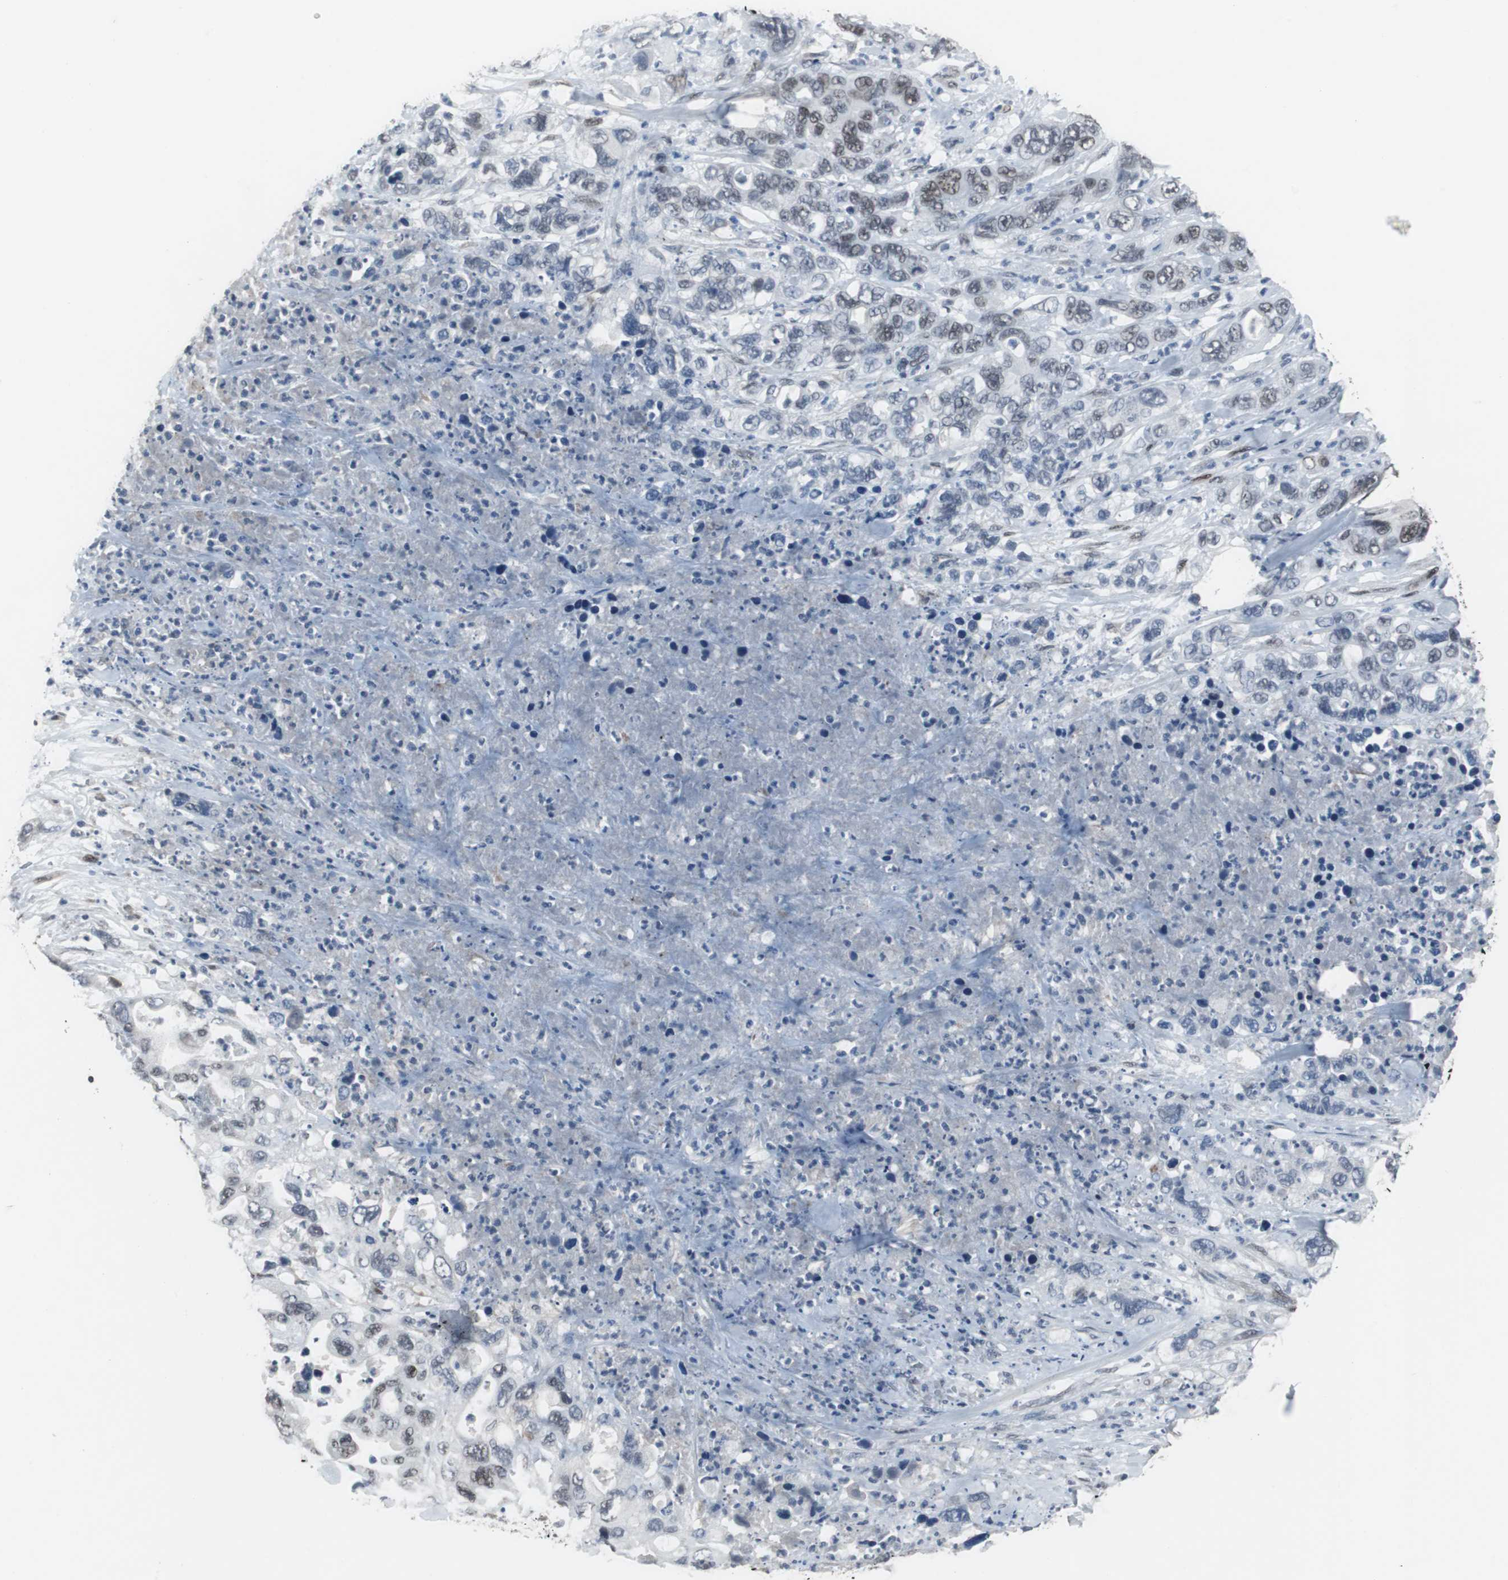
{"staining": {"intensity": "moderate", "quantity": ">75%", "location": "nuclear"}, "tissue": "pancreatic cancer", "cell_type": "Tumor cells", "image_type": "cancer", "snomed": [{"axis": "morphology", "description": "Adenocarcinoma, NOS"}, {"axis": "topography", "description": "Pancreas"}], "caption": "Immunohistochemistry (IHC) histopathology image of neoplastic tissue: human pancreatic cancer stained using immunohistochemistry (IHC) reveals medium levels of moderate protein expression localized specifically in the nuclear of tumor cells, appearing as a nuclear brown color.", "gene": "FOXP4", "patient": {"sex": "female", "age": 71}}